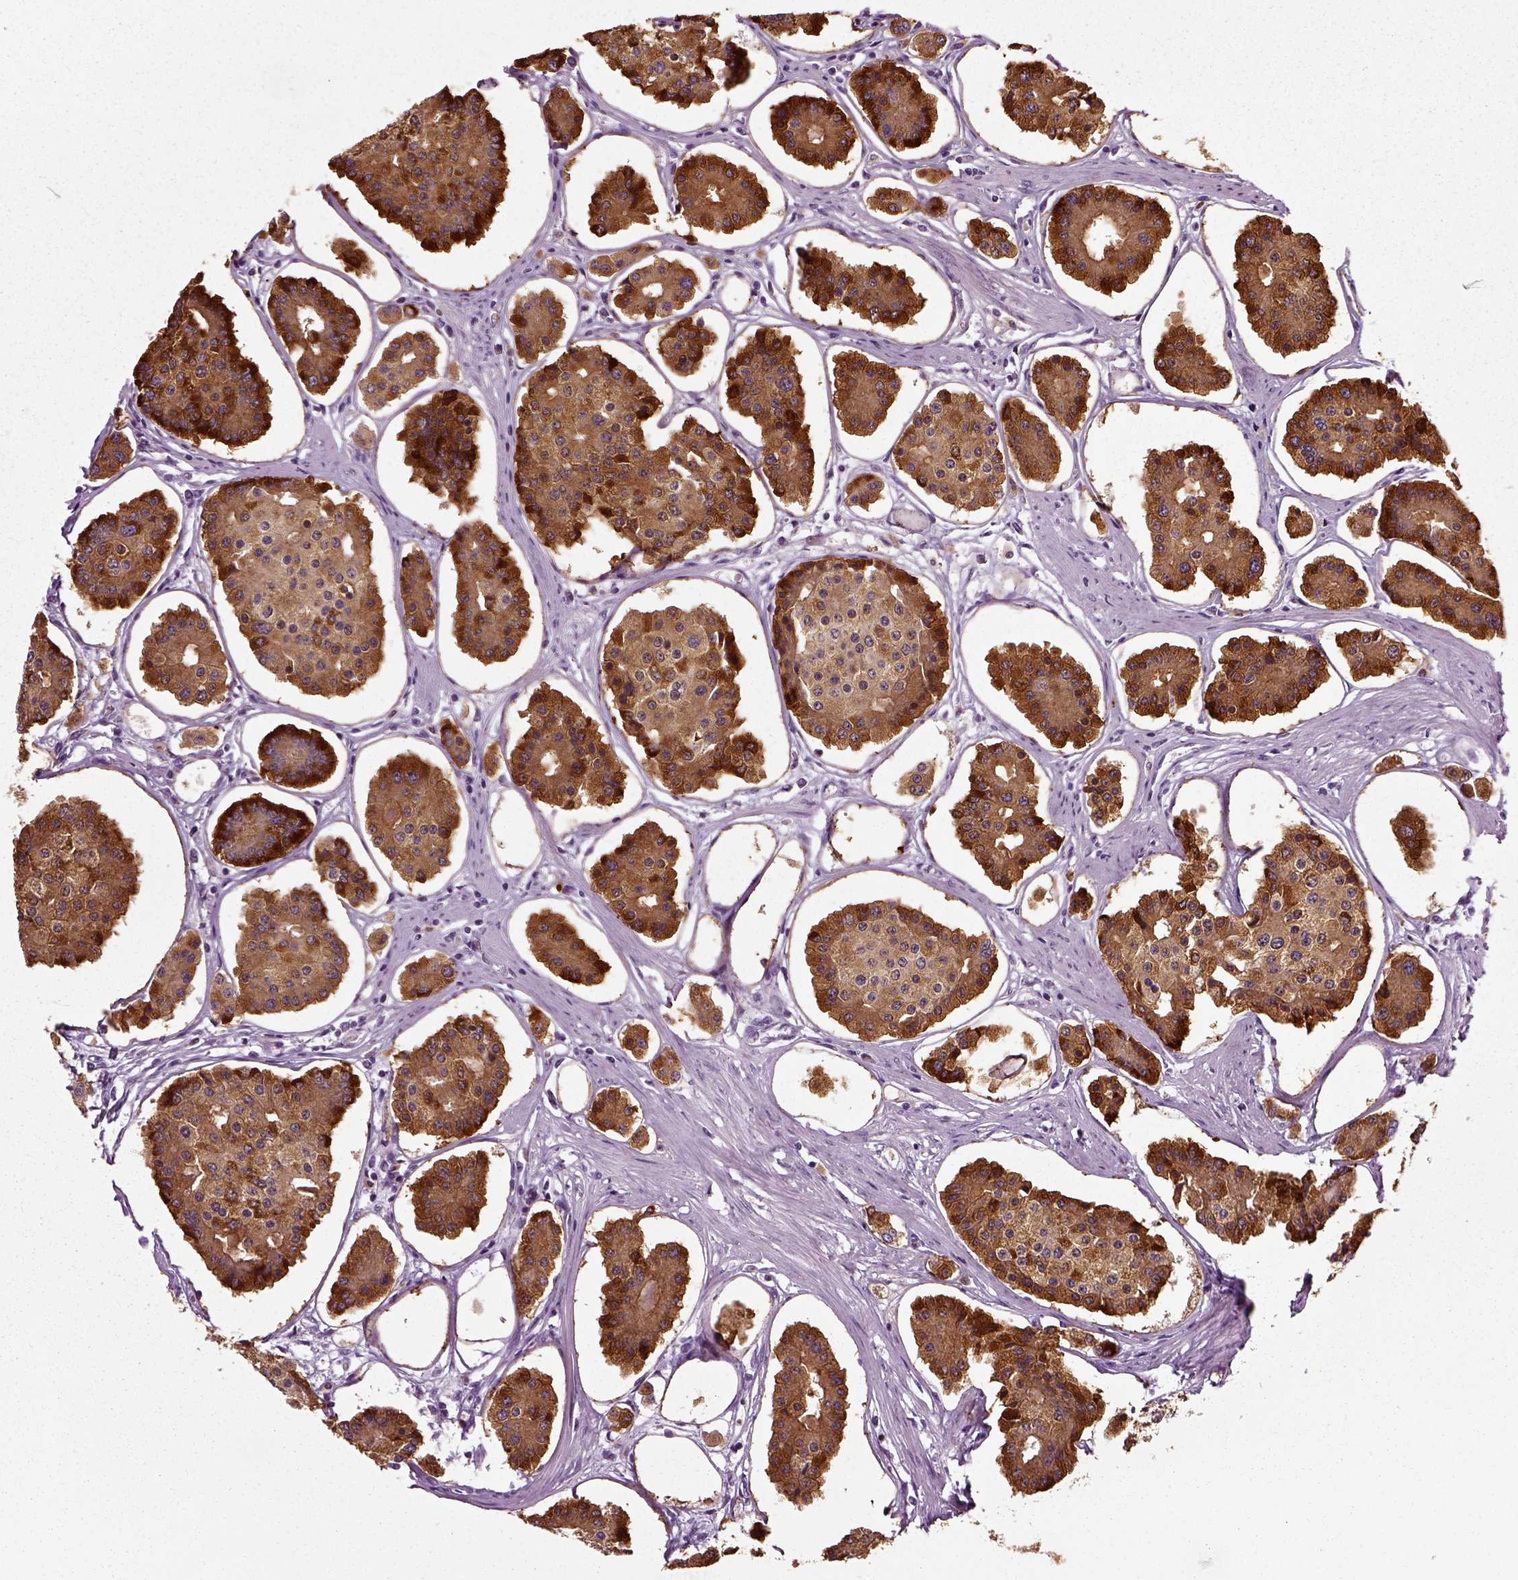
{"staining": {"intensity": "strong", "quantity": ">75%", "location": "cytoplasmic/membranous"}, "tissue": "carcinoid", "cell_type": "Tumor cells", "image_type": "cancer", "snomed": [{"axis": "morphology", "description": "Carcinoid, malignant, NOS"}, {"axis": "topography", "description": "Small intestine"}], "caption": "Carcinoid was stained to show a protein in brown. There is high levels of strong cytoplasmic/membranous staining in approximately >75% of tumor cells.", "gene": "SCG5", "patient": {"sex": "female", "age": 65}}